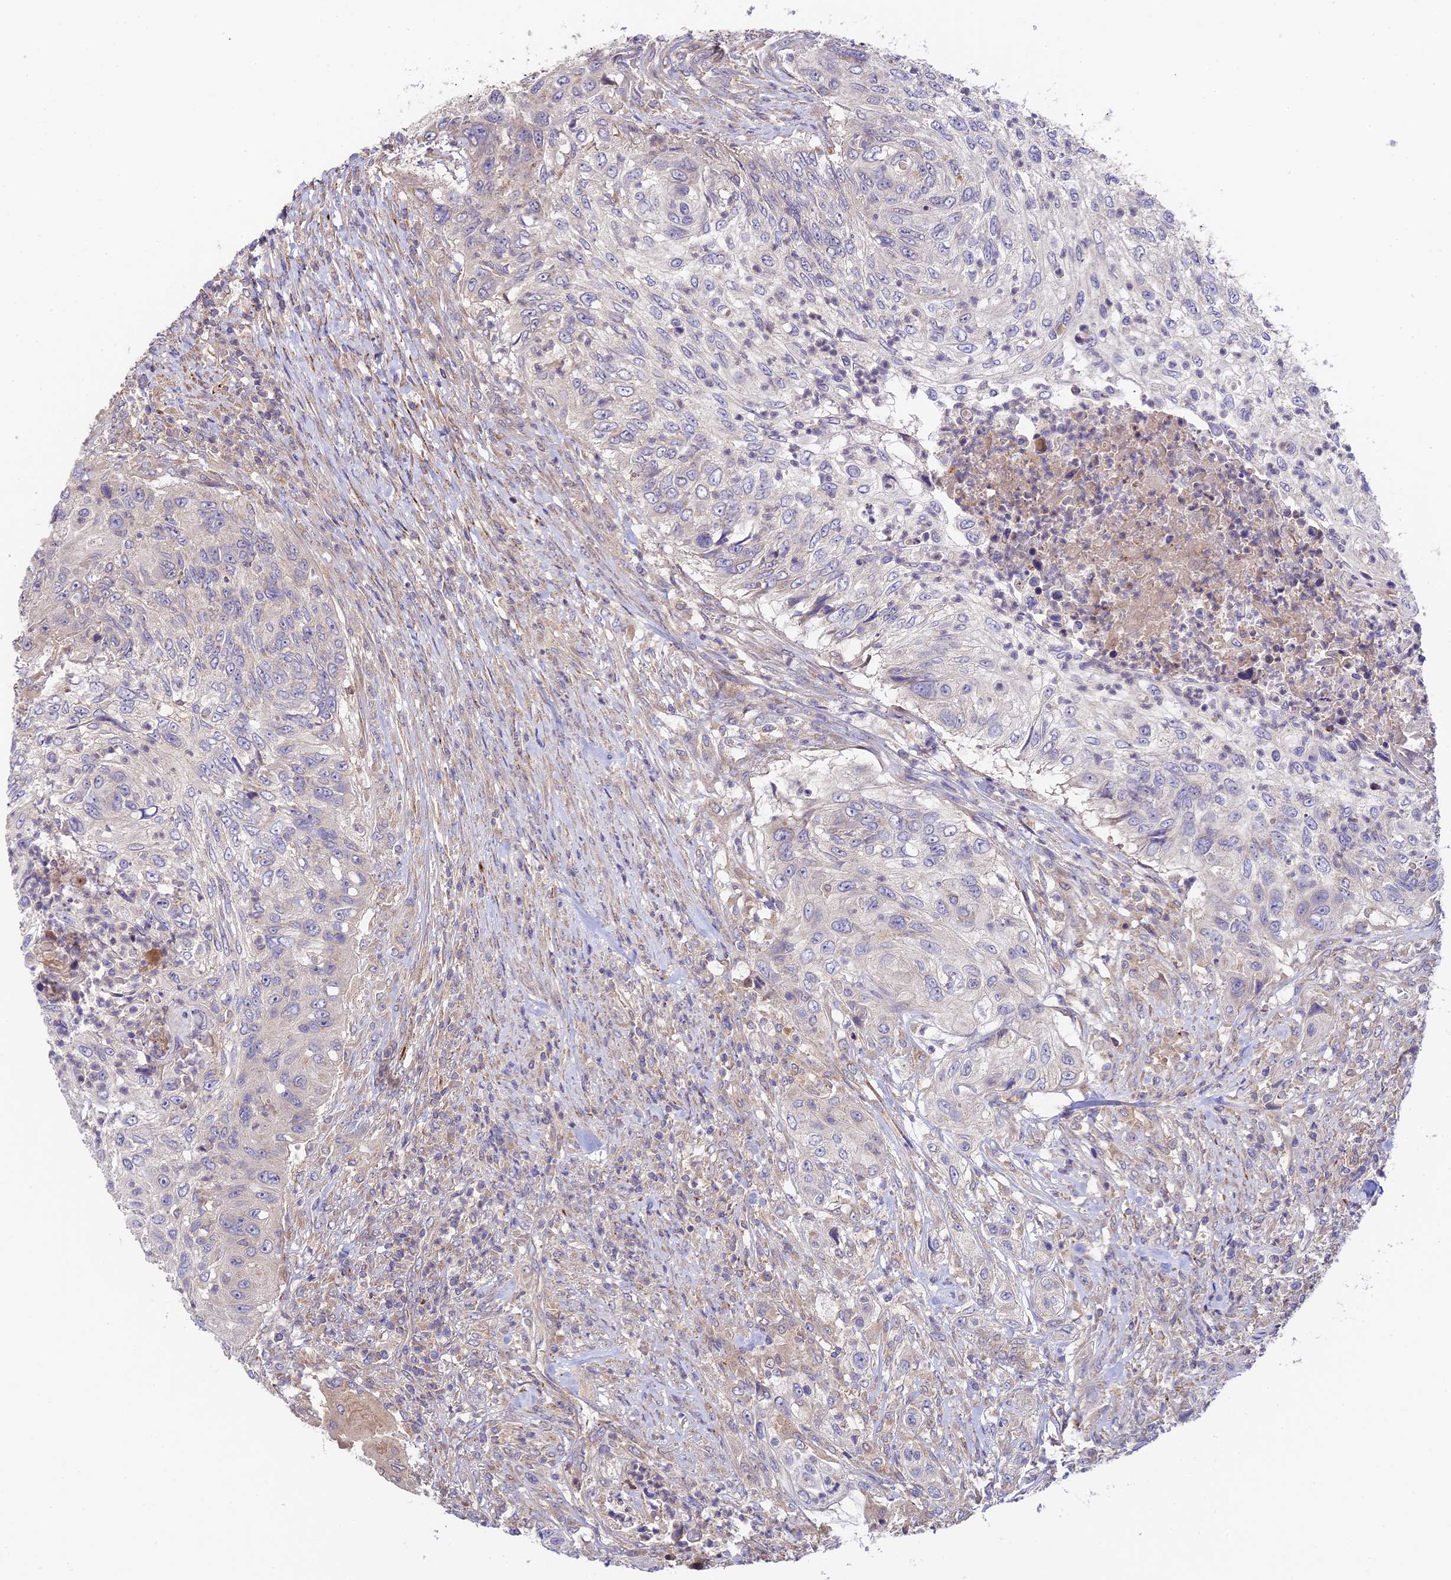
{"staining": {"intensity": "negative", "quantity": "none", "location": "none"}, "tissue": "urothelial cancer", "cell_type": "Tumor cells", "image_type": "cancer", "snomed": [{"axis": "morphology", "description": "Urothelial carcinoma, High grade"}, {"axis": "topography", "description": "Urinary bladder"}], "caption": "An immunohistochemistry (IHC) image of high-grade urothelial carcinoma is shown. There is no staining in tumor cells of high-grade urothelial carcinoma.", "gene": "C3orf20", "patient": {"sex": "female", "age": 60}}